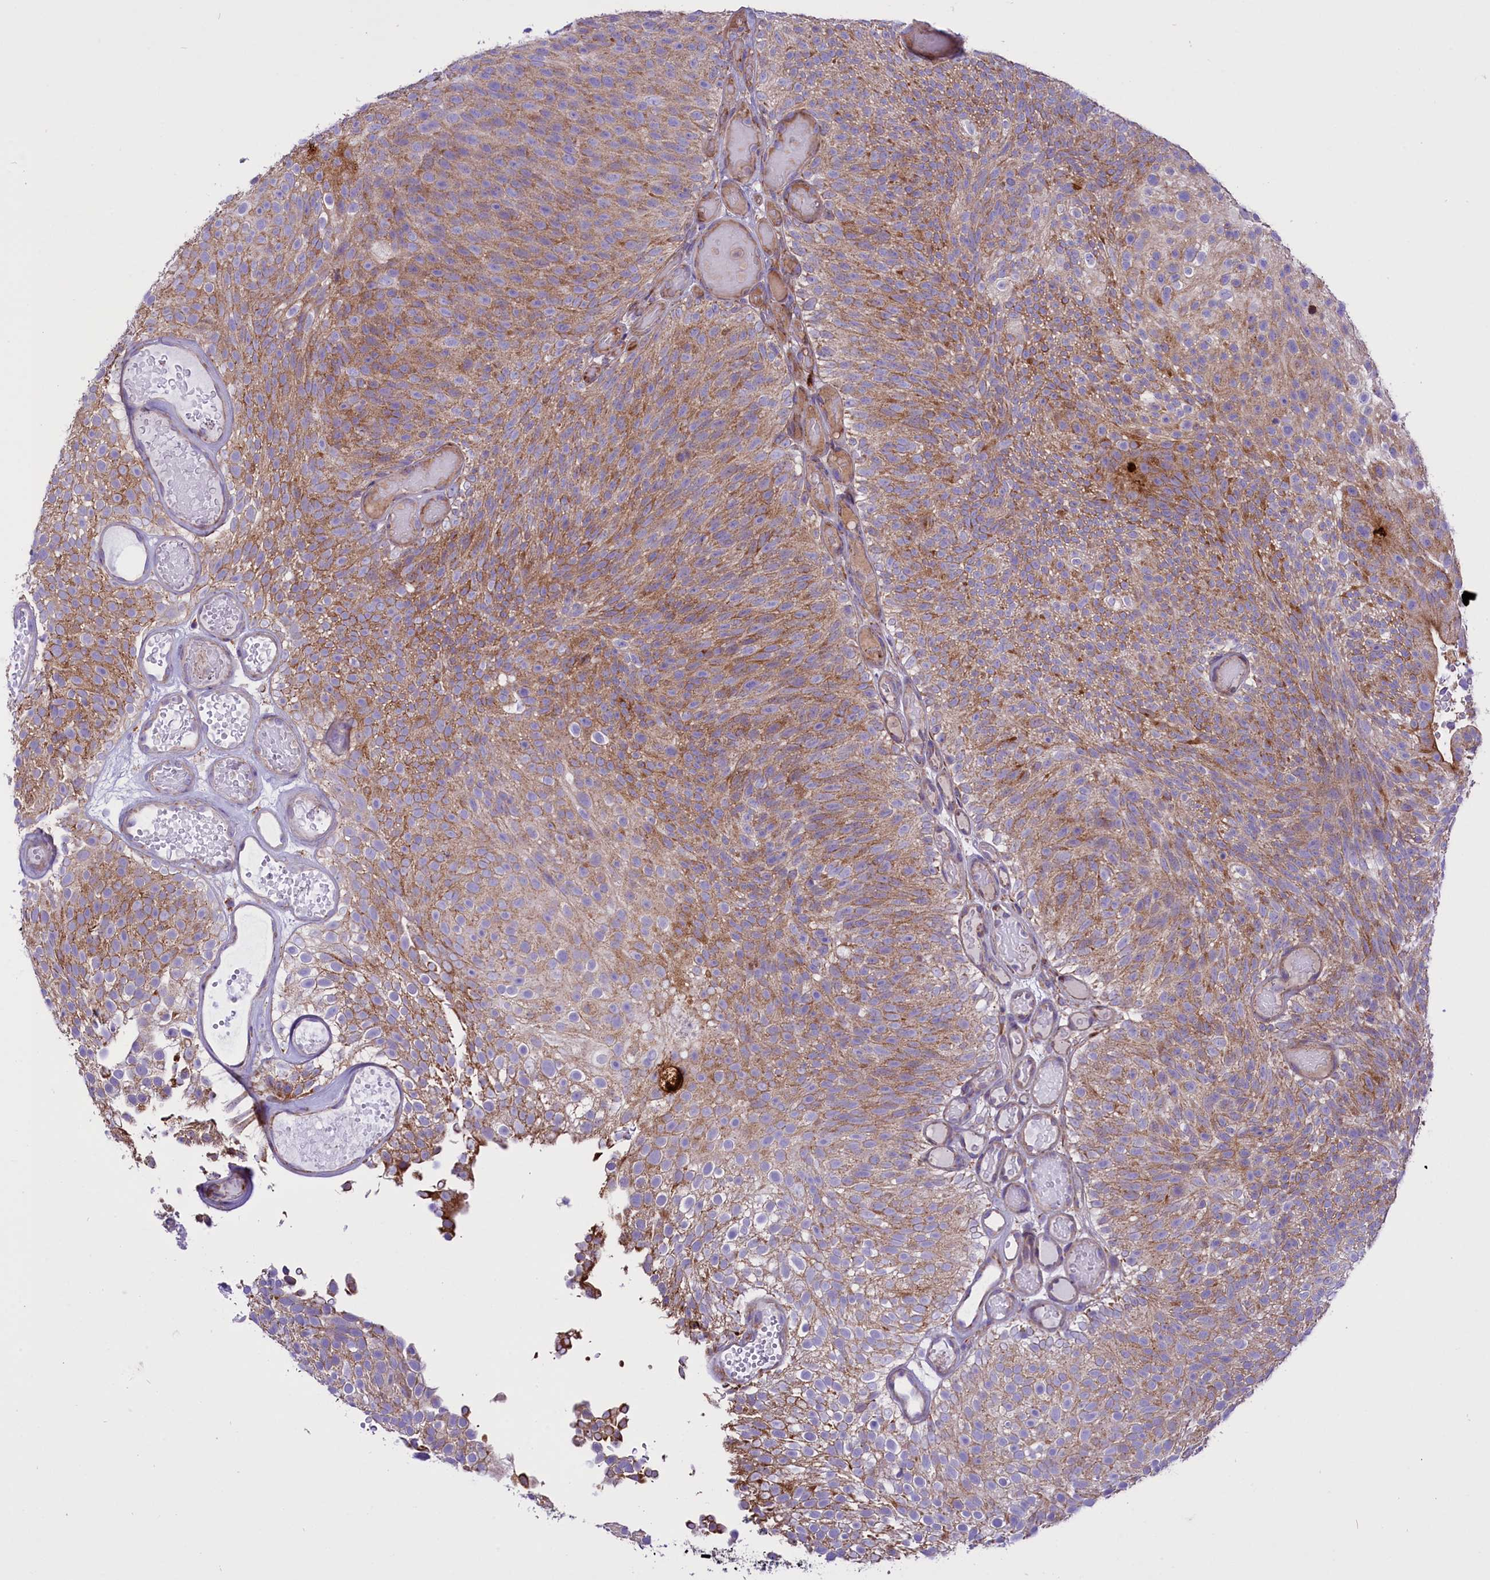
{"staining": {"intensity": "moderate", "quantity": ">75%", "location": "cytoplasmic/membranous"}, "tissue": "urothelial cancer", "cell_type": "Tumor cells", "image_type": "cancer", "snomed": [{"axis": "morphology", "description": "Urothelial carcinoma, Low grade"}, {"axis": "topography", "description": "Urinary bladder"}], "caption": "Urothelial cancer stained with immunohistochemistry (IHC) displays moderate cytoplasmic/membranous staining in about >75% of tumor cells. (Brightfield microscopy of DAB IHC at high magnification).", "gene": "PTPRU", "patient": {"sex": "male", "age": 78}}